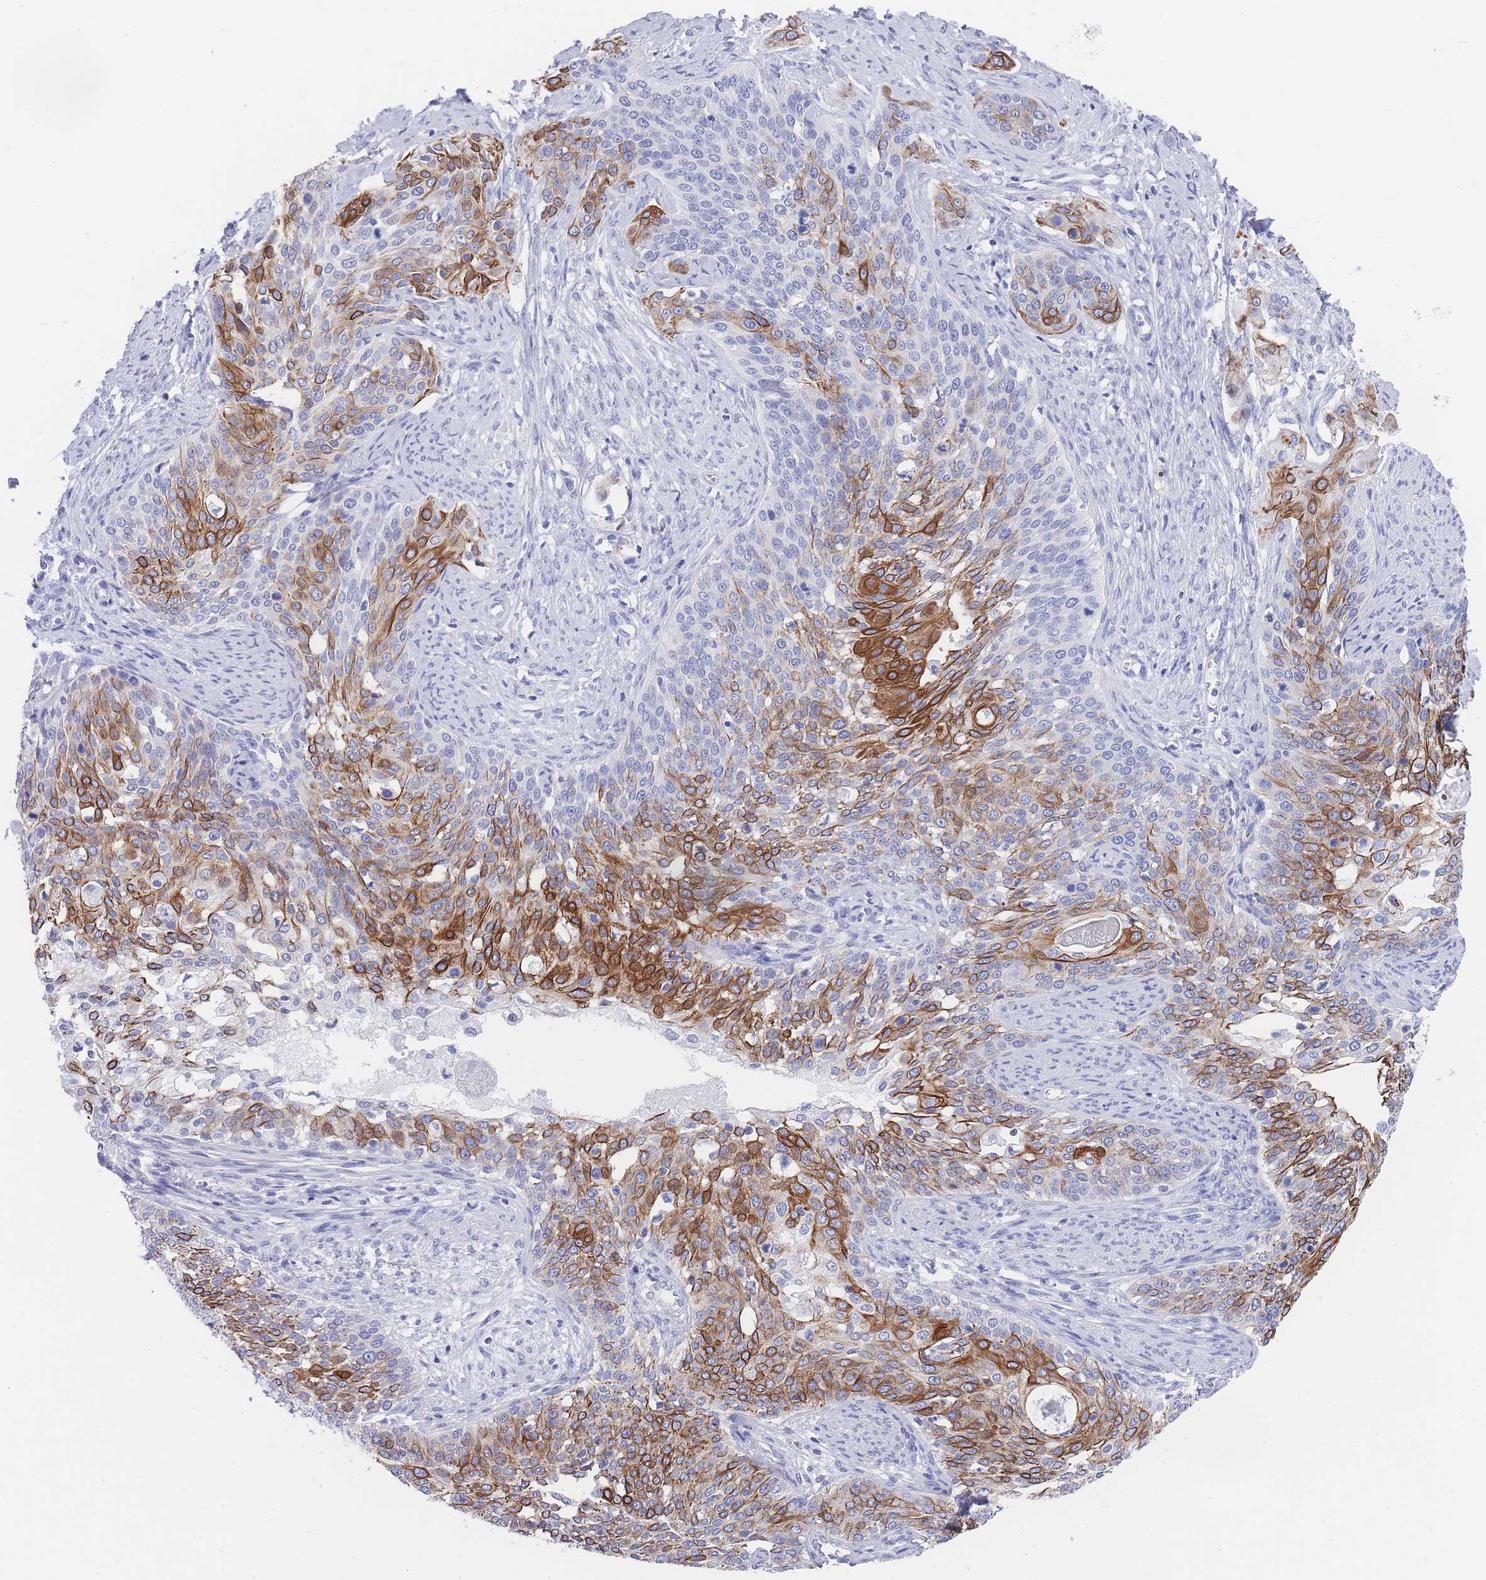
{"staining": {"intensity": "strong", "quantity": "25%-75%", "location": "cytoplasmic/membranous"}, "tissue": "cervical cancer", "cell_type": "Tumor cells", "image_type": "cancer", "snomed": [{"axis": "morphology", "description": "Squamous cell carcinoma, NOS"}, {"axis": "topography", "description": "Cervix"}], "caption": "This is an image of immunohistochemistry (IHC) staining of squamous cell carcinoma (cervical), which shows strong positivity in the cytoplasmic/membranous of tumor cells.", "gene": "RAB2B", "patient": {"sex": "female", "age": 44}}